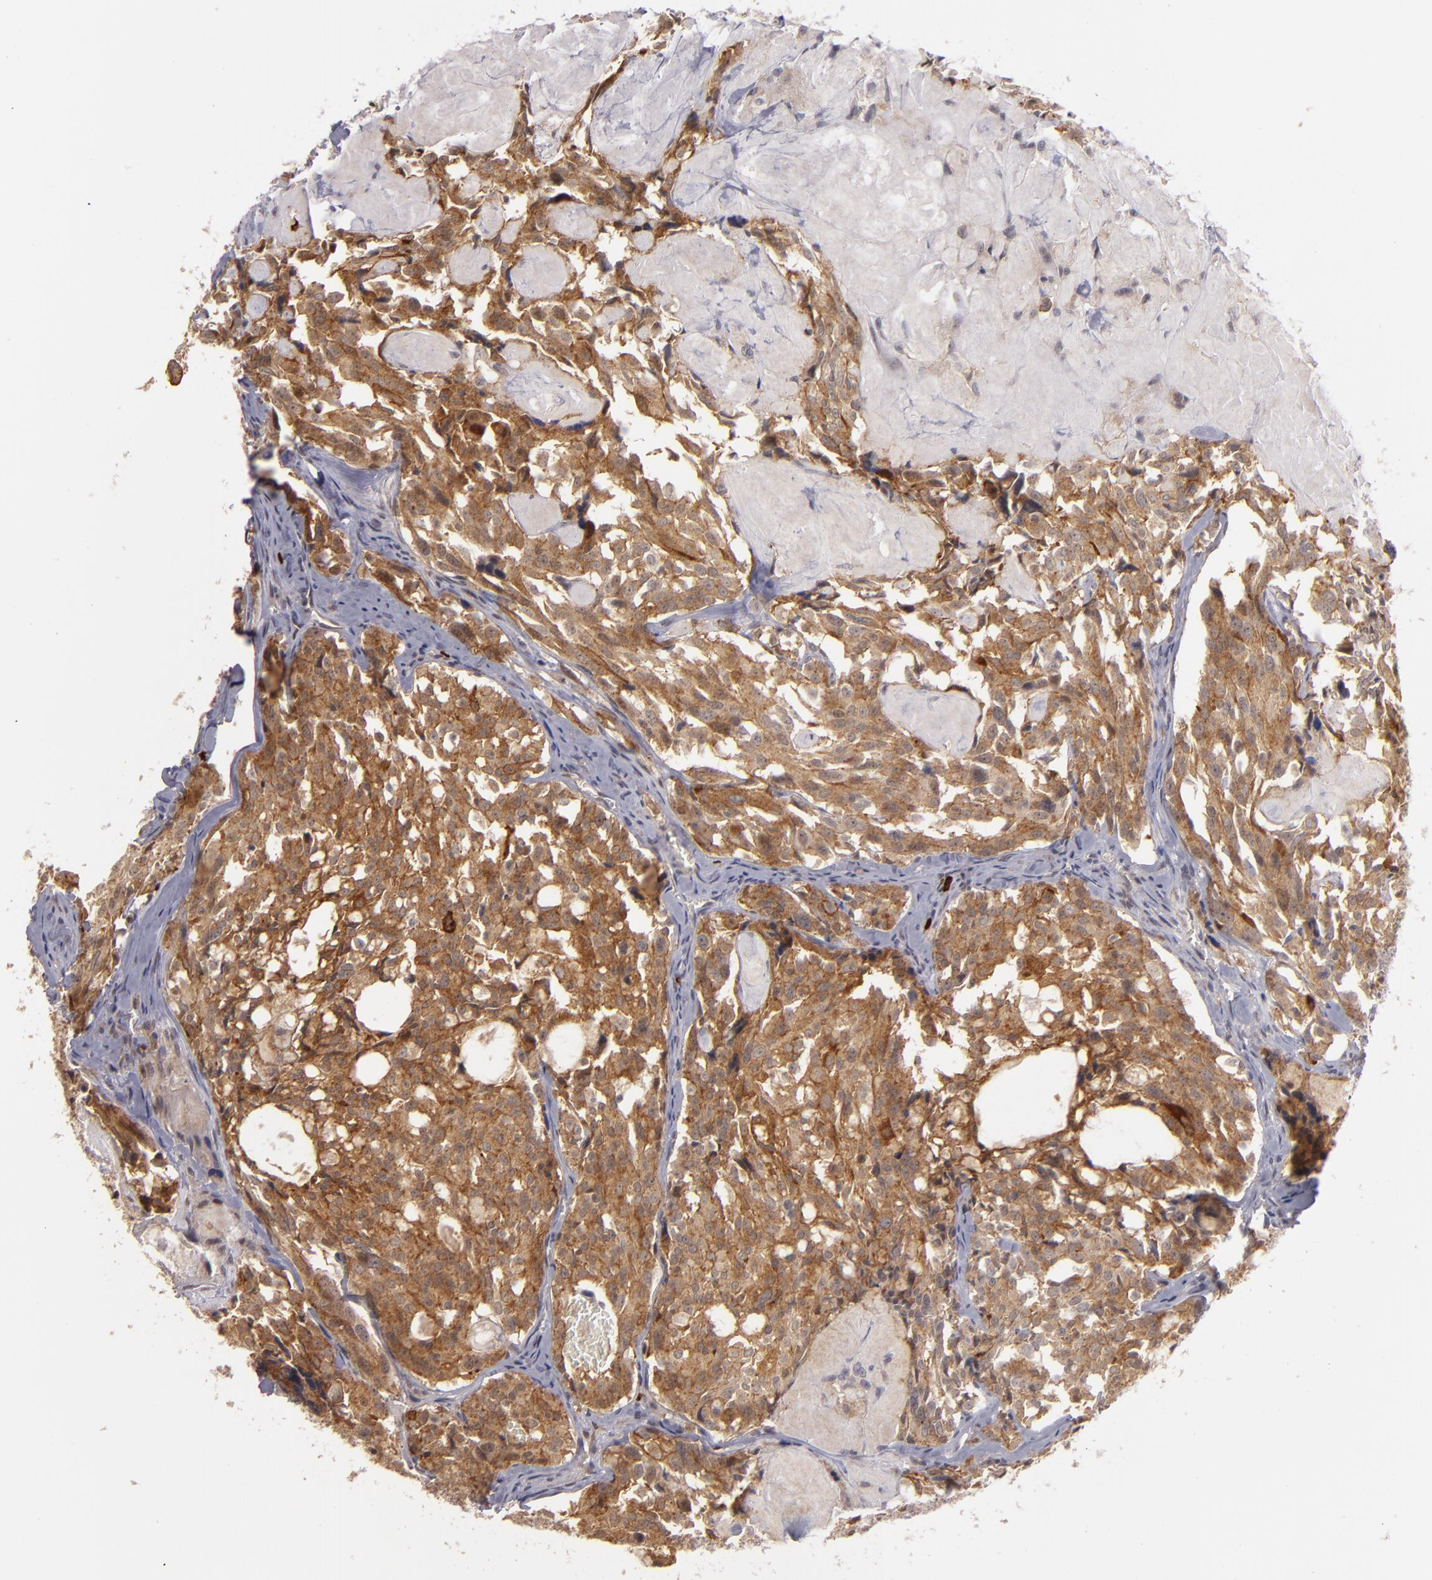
{"staining": {"intensity": "moderate", "quantity": ">75%", "location": "cytoplasmic/membranous"}, "tissue": "thyroid cancer", "cell_type": "Tumor cells", "image_type": "cancer", "snomed": [{"axis": "morphology", "description": "Carcinoma, NOS"}, {"axis": "morphology", "description": "Carcinoid, malignant, NOS"}, {"axis": "topography", "description": "Thyroid gland"}], "caption": "Protein staining of thyroid cancer (carcinoid (malignant)) tissue exhibits moderate cytoplasmic/membranous positivity in approximately >75% of tumor cells.", "gene": "STX3", "patient": {"sex": "male", "age": 33}}